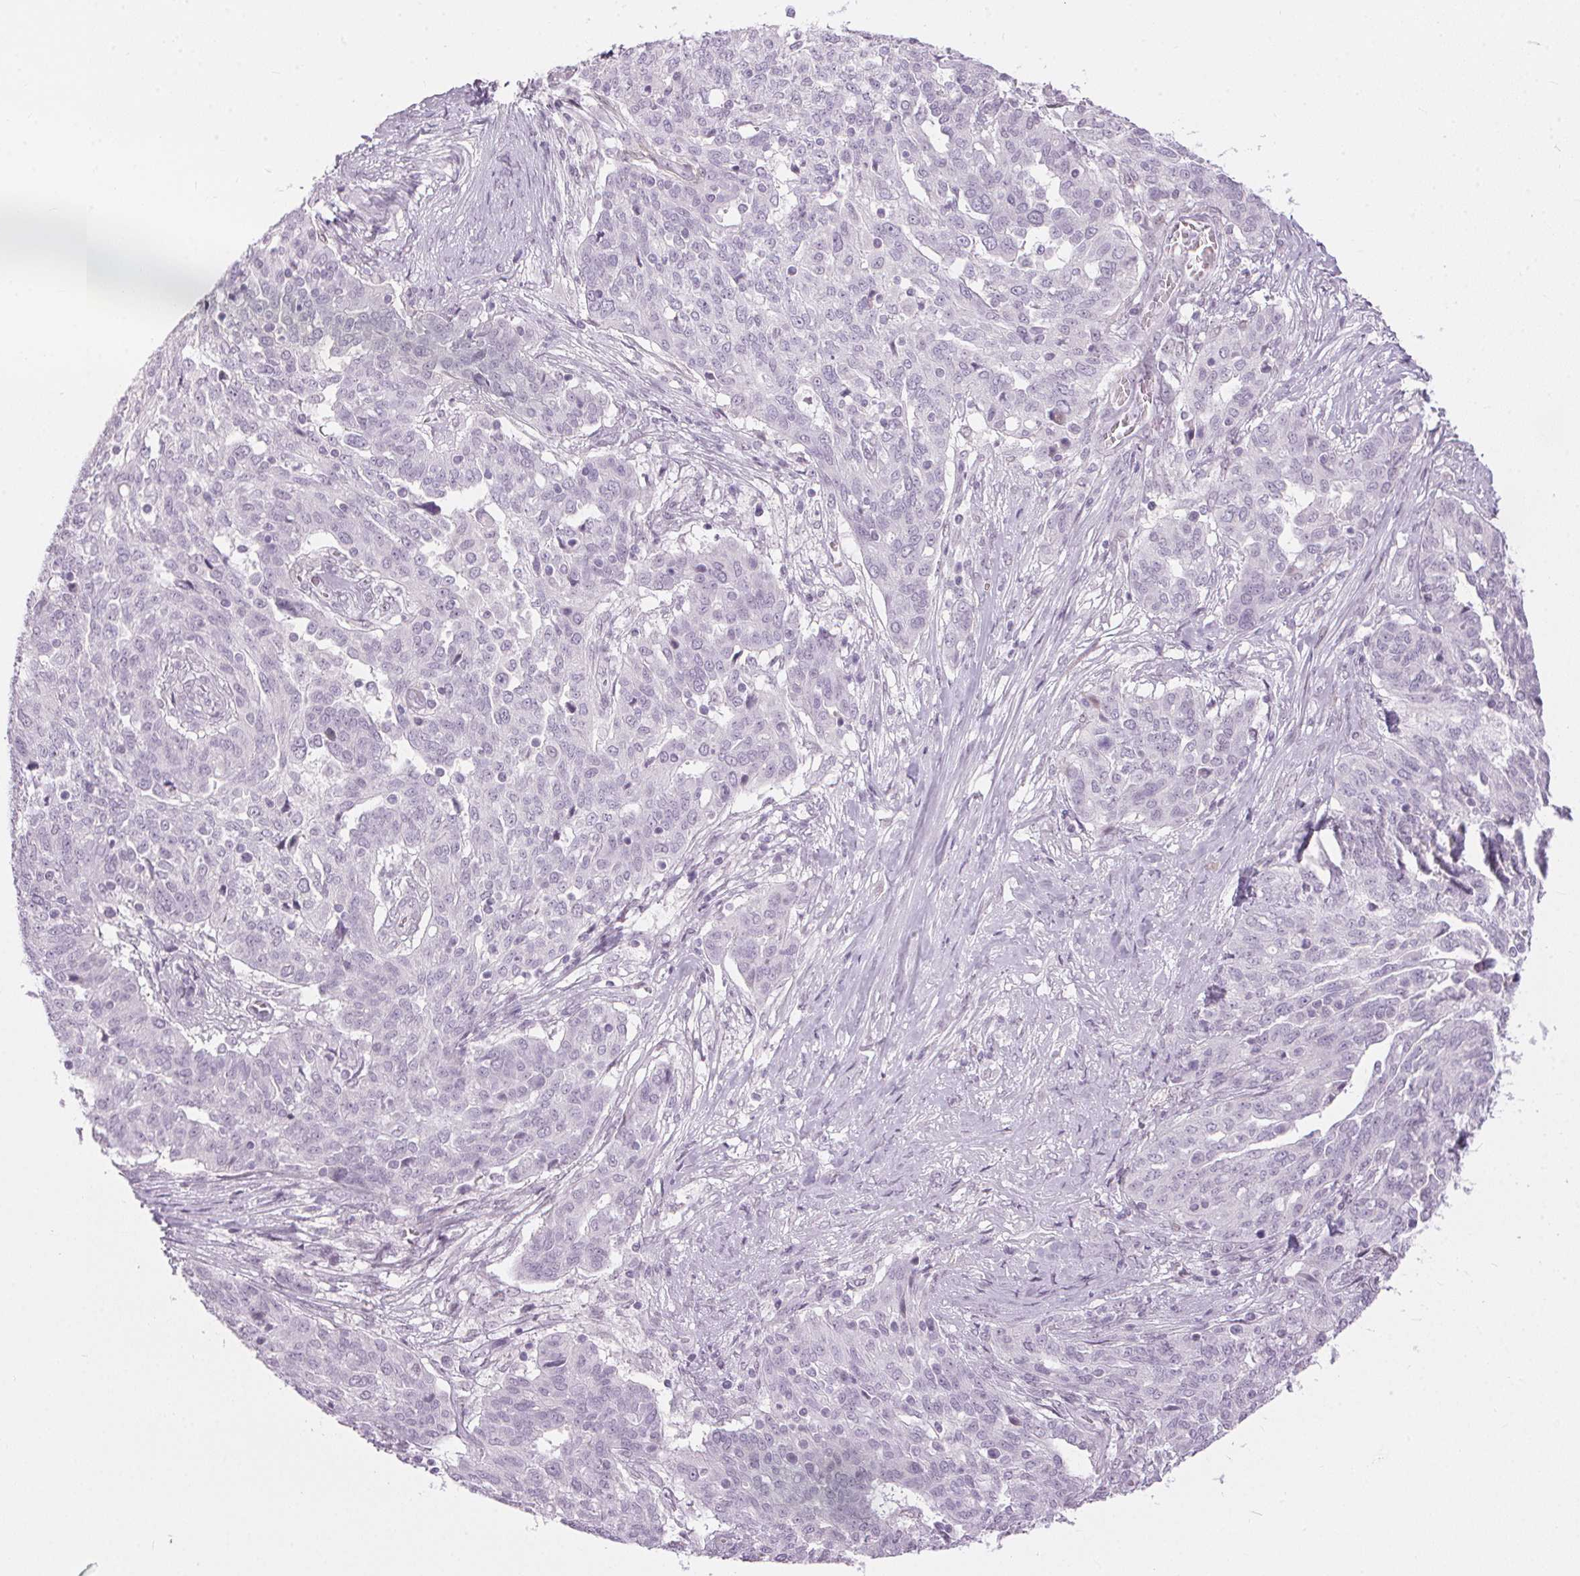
{"staining": {"intensity": "negative", "quantity": "none", "location": "none"}, "tissue": "ovarian cancer", "cell_type": "Tumor cells", "image_type": "cancer", "snomed": [{"axis": "morphology", "description": "Cystadenocarcinoma, serous, NOS"}, {"axis": "topography", "description": "Ovary"}], "caption": "IHC of human ovarian serous cystadenocarcinoma shows no staining in tumor cells. (Stains: DAB IHC with hematoxylin counter stain, Microscopy: brightfield microscopy at high magnification).", "gene": "CADPS", "patient": {"sex": "female", "age": 67}}